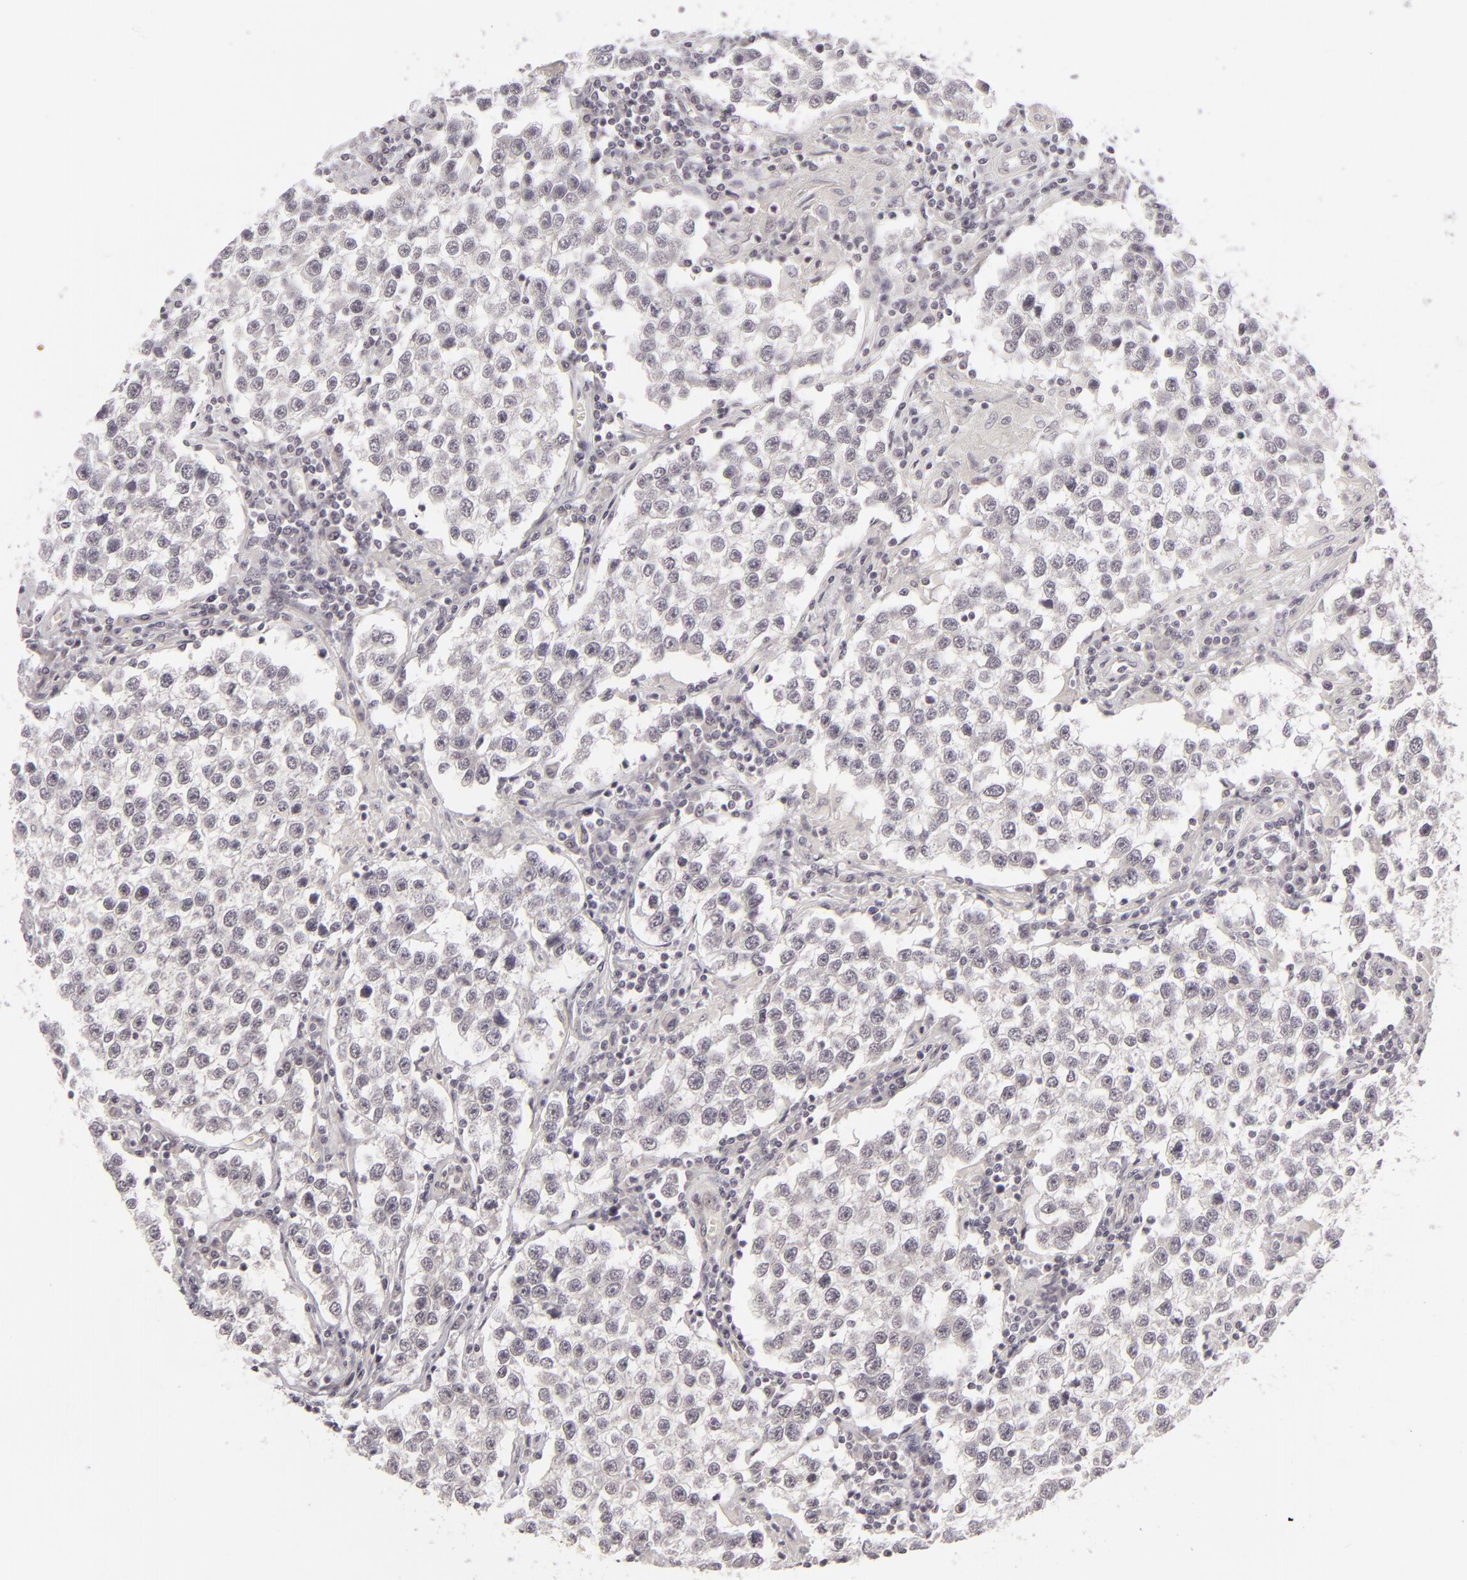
{"staining": {"intensity": "negative", "quantity": "none", "location": "none"}, "tissue": "testis cancer", "cell_type": "Tumor cells", "image_type": "cancer", "snomed": [{"axis": "morphology", "description": "Seminoma, NOS"}, {"axis": "topography", "description": "Testis"}], "caption": "IHC of testis cancer (seminoma) exhibits no staining in tumor cells.", "gene": "DLG3", "patient": {"sex": "male", "age": 36}}